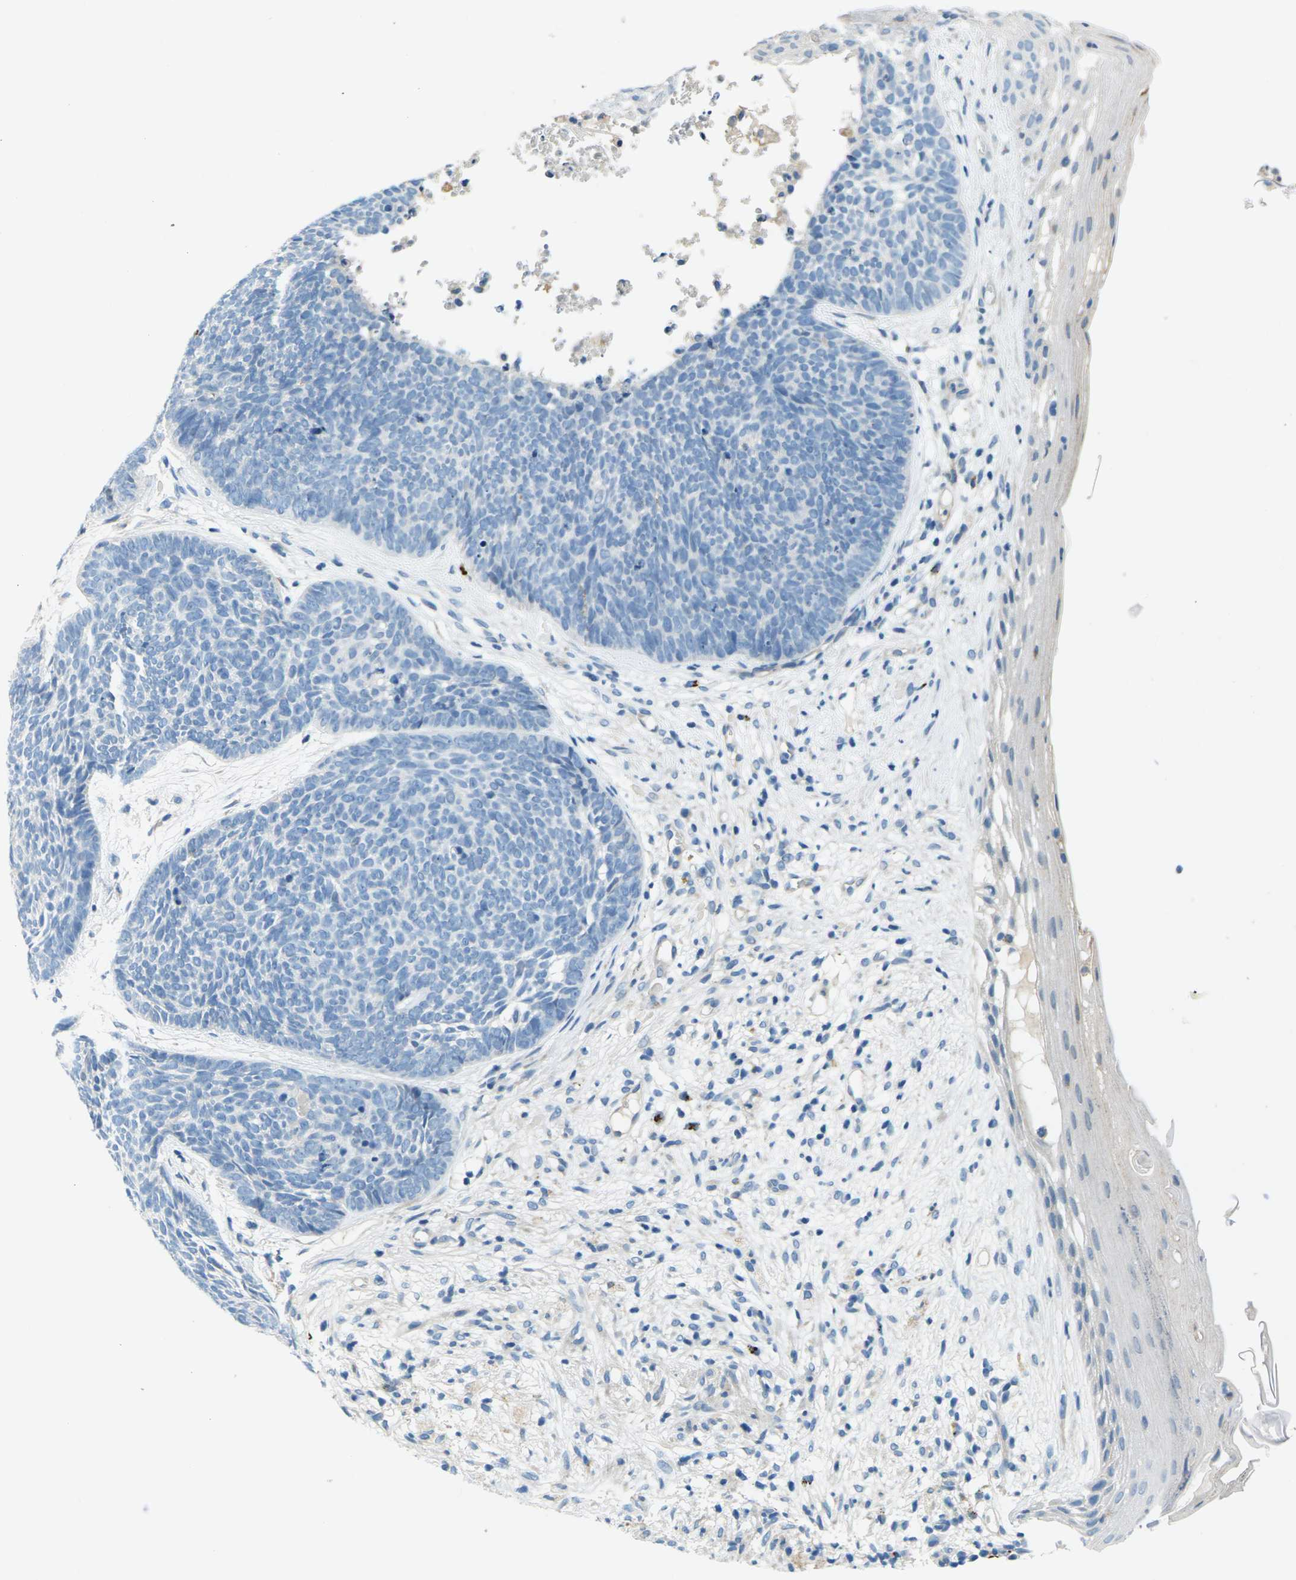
{"staining": {"intensity": "negative", "quantity": "none", "location": "none"}, "tissue": "skin cancer", "cell_type": "Tumor cells", "image_type": "cancer", "snomed": [{"axis": "morphology", "description": "Basal cell carcinoma"}, {"axis": "topography", "description": "Skin"}], "caption": "Tumor cells show no significant protein expression in skin cancer.", "gene": "CYP2C8", "patient": {"sex": "female", "age": 70}}